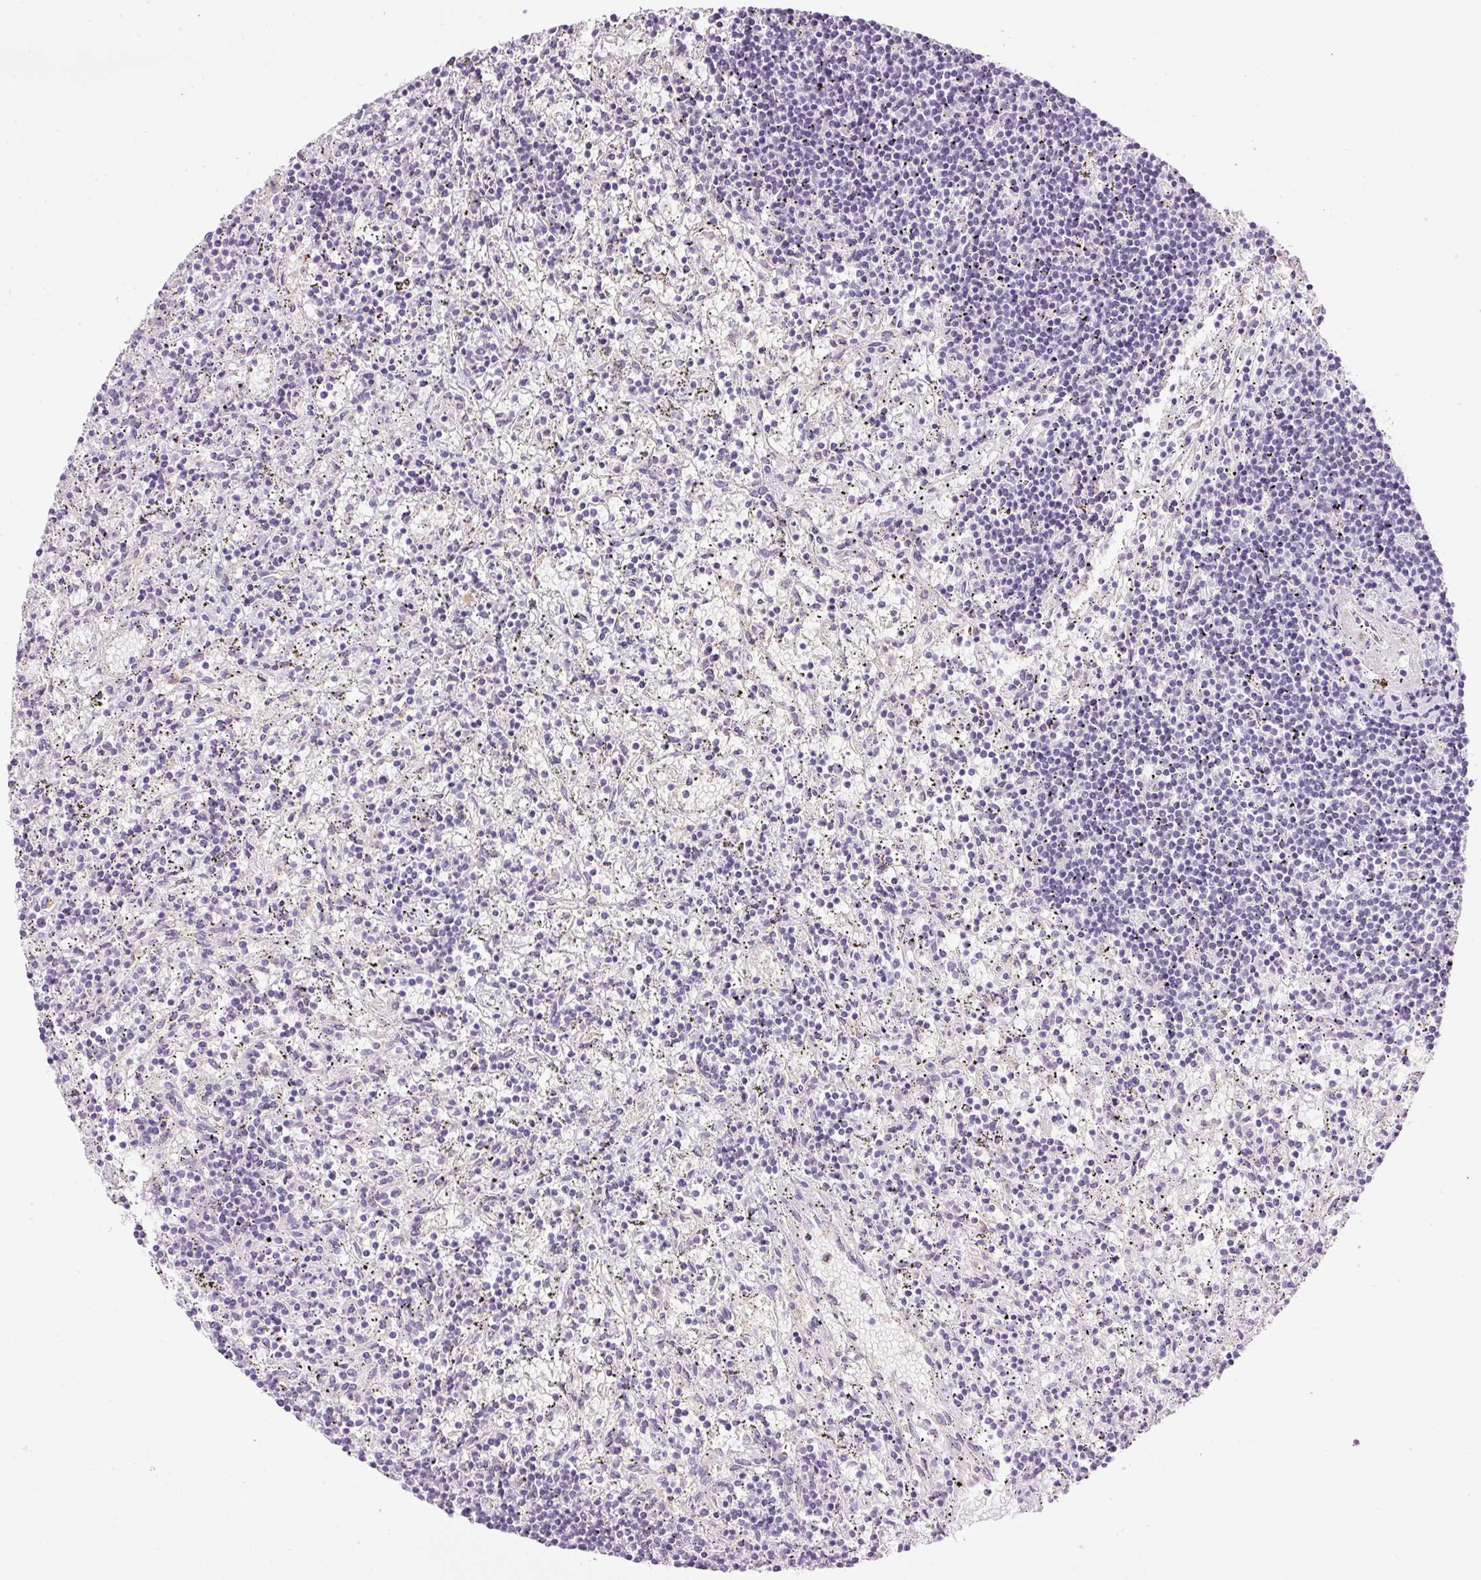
{"staining": {"intensity": "negative", "quantity": "none", "location": "none"}, "tissue": "lymphoma", "cell_type": "Tumor cells", "image_type": "cancer", "snomed": [{"axis": "morphology", "description": "Malignant lymphoma, non-Hodgkin's type, Low grade"}, {"axis": "topography", "description": "Spleen"}], "caption": "This is a image of IHC staining of malignant lymphoma, non-Hodgkin's type (low-grade), which shows no staining in tumor cells.", "gene": "SRC", "patient": {"sex": "male", "age": 76}}